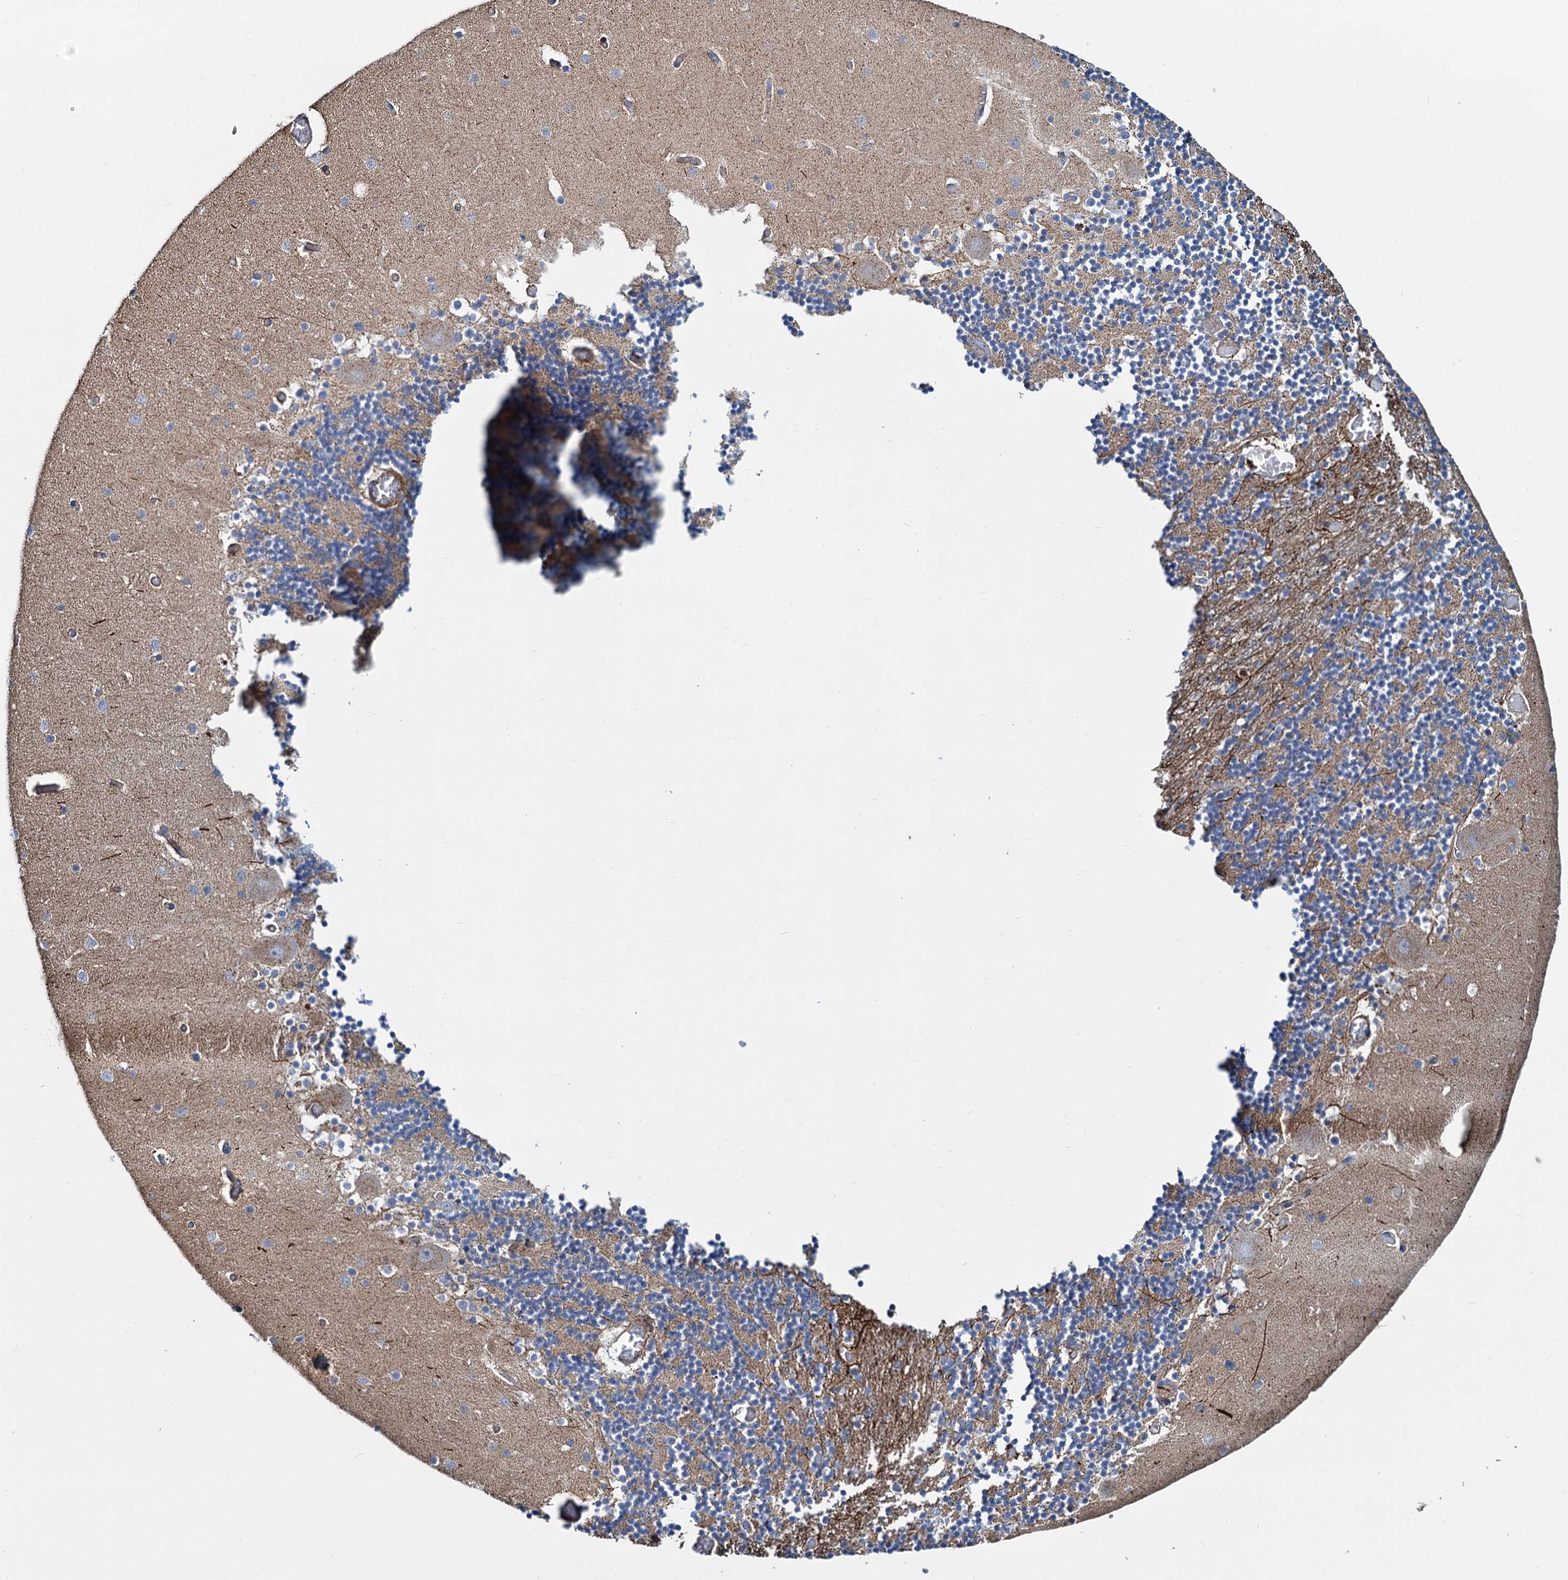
{"staining": {"intensity": "weak", "quantity": "<25%", "location": "cytoplasmic/membranous"}, "tissue": "cerebellum", "cell_type": "Cells in granular layer", "image_type": "normal", "snomed": [{"axis": "morphology", "description": "Normal tissue, NOS"}, {"axis": "topography", "description": "Cerebellum"}], "caption": "Photomicrograph shows no protein expression in cells in granular layer of normal cerebellum.", "gene": "PSEN1", "patient": {"sex": "female", "age": 28}}